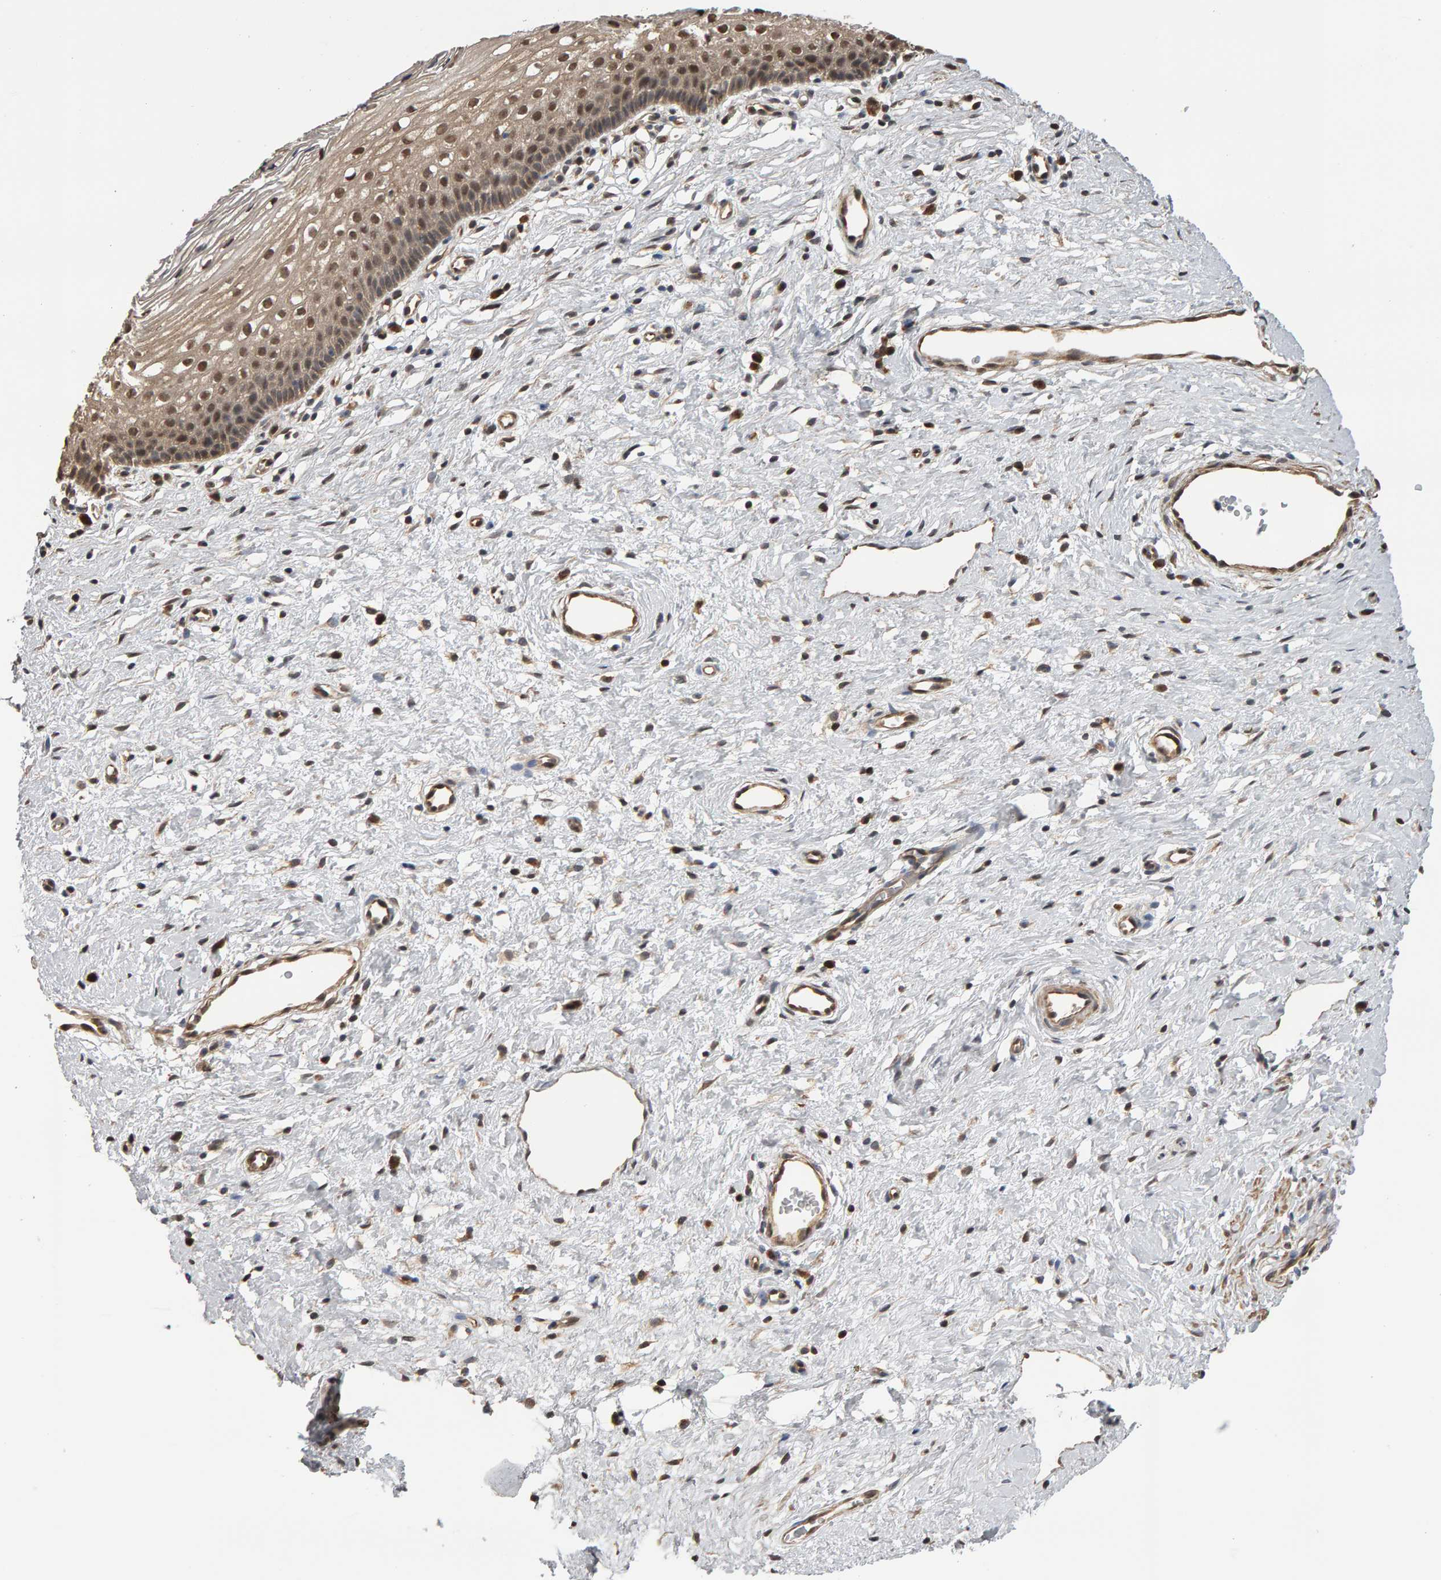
{"staining": {"intensity": "moderate", "quantity": ">75%", "location": "cytoplasmic/membranous"}, "tissue": "cervix", "cell_type": "Glandular cells", "image_type": "normal", "snomed": [{"axis": "morphology", "description": "Normal tissue, NOS"}, {"axis": "topography", "description": "Cervix"}], "caption": "Immunohistochemical staining of benign cervix demonstrates >75% levels of moderate cytoplasmic/membranous protein expression in approximately >75% of glandular cells.", "gene": "COASY", "patient": {"sex": "female", "age": 27}}